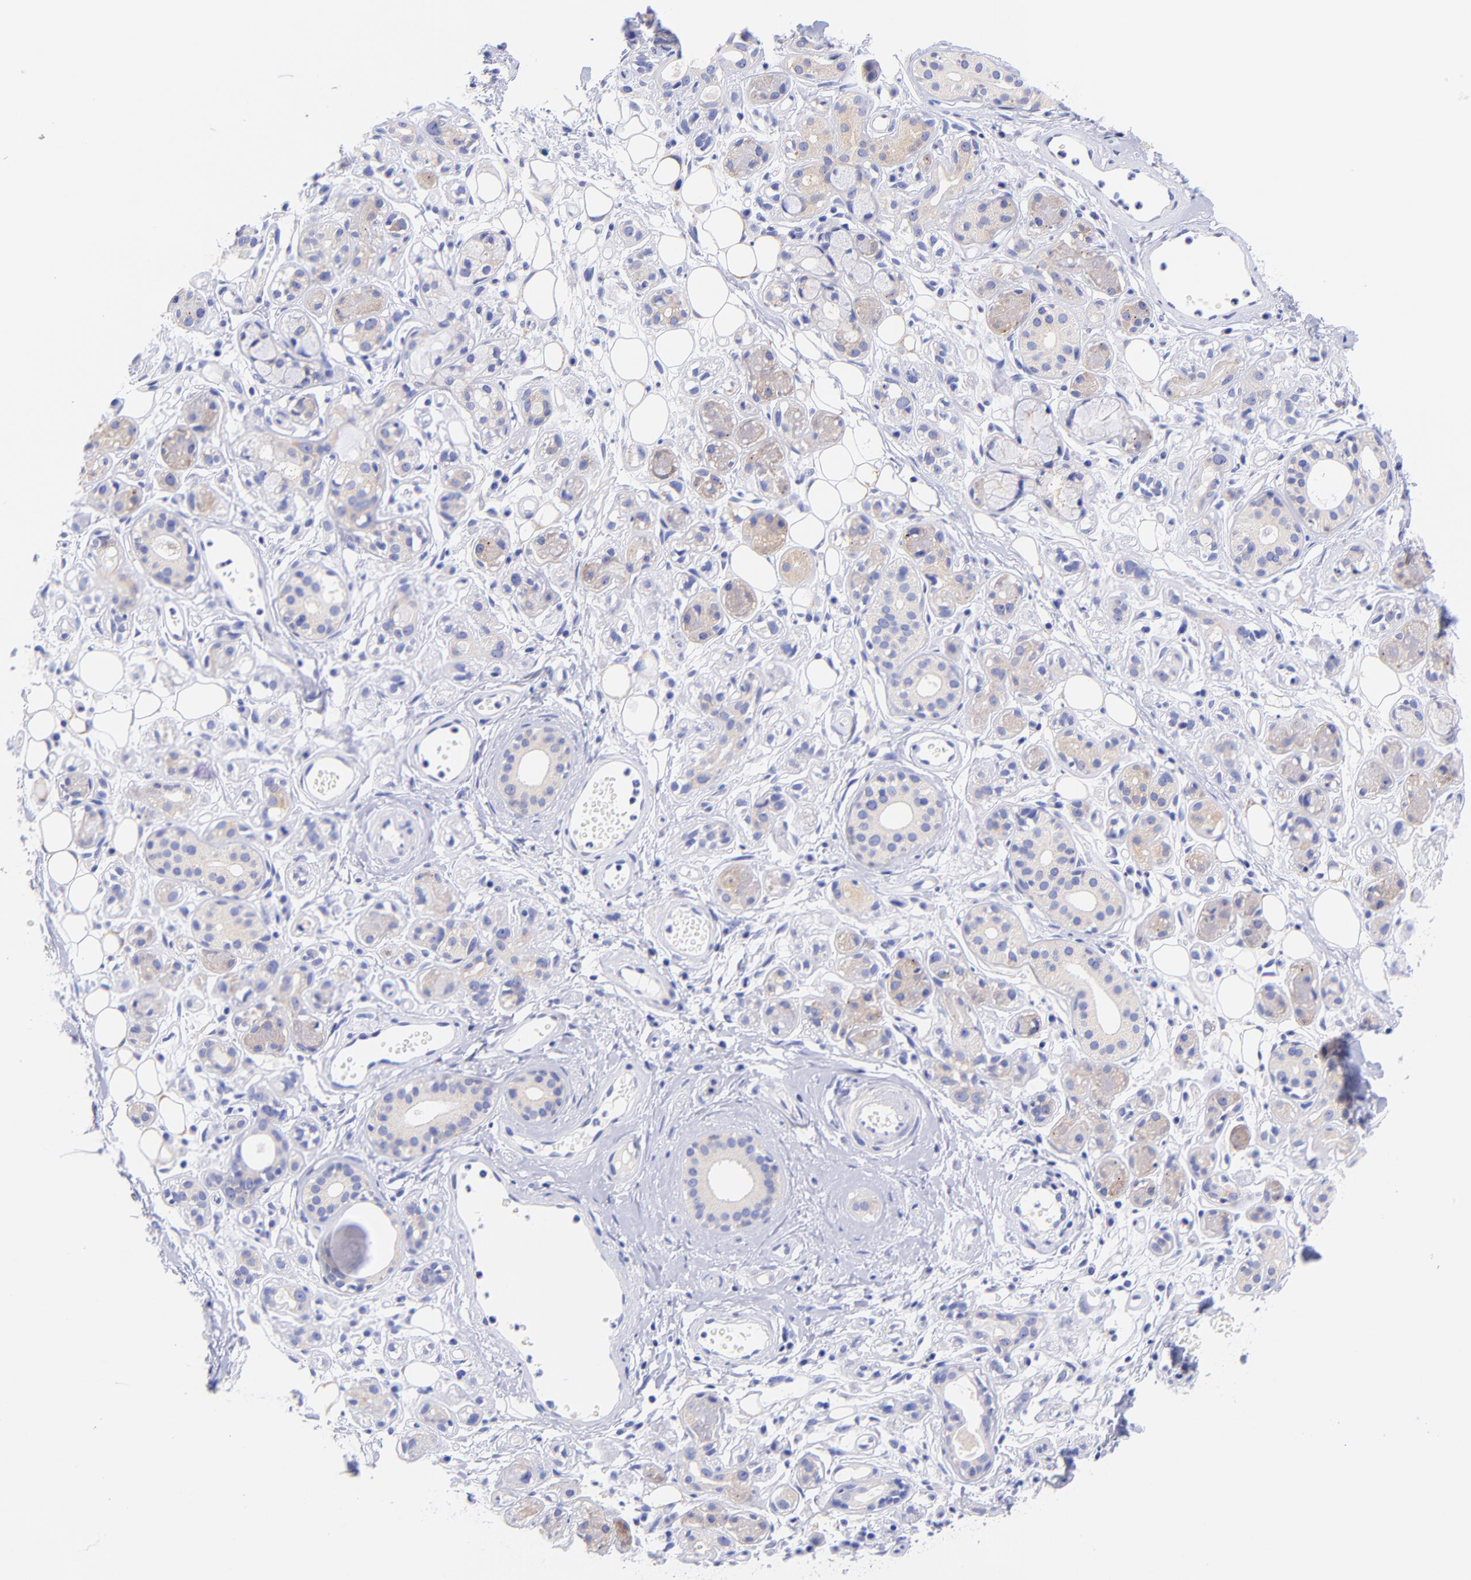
{"staining": {"intensity": "moderate", "quantity": ">75%", "location": "cytoplasmic/membranous"}, "tissue": "salivary gland", "cell_type": "Glandular cells", "image_type": "normal", "snomed": [{"axis": "morphology", "description": "Normal tissue, NOS"}, {"axis": "topography", "description": "Salivary gland"}], "caption": "High-power microscopy captured an immunohistochemistry (IHC) image of normal salivary gland, revealing moderate cytoplasmic/membranous positivity in about >75% of glandular cells.", "gene": "GPHN", "patient": {"sex": "male", "age": 54}}